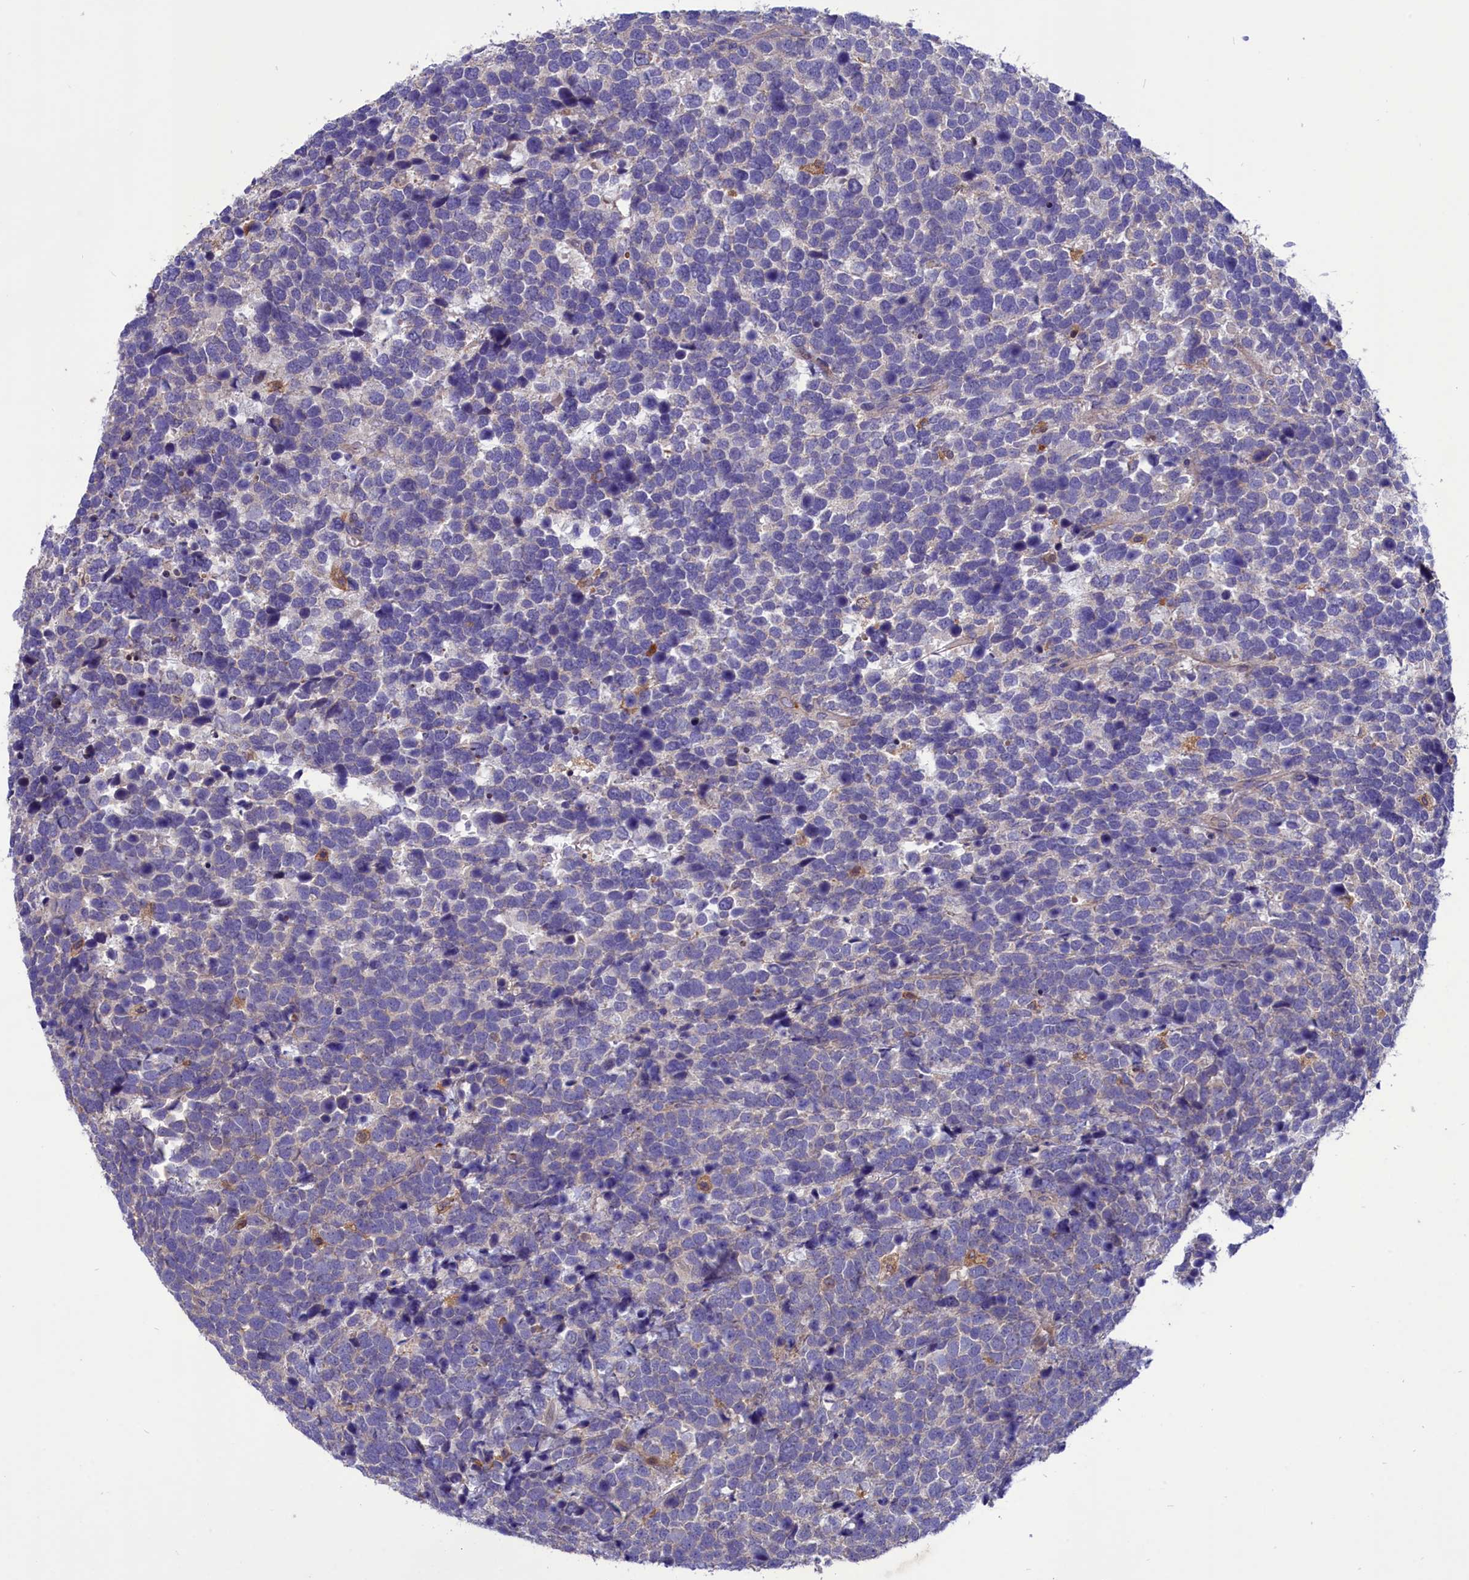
{"staining": {"intensity": "weak", "quantity": "25%-75%", "location": "cytoplasmic/membranous"}, "tissue": "urothelial cancer", "cell_type": "Tumor cells", "image_type": "cancer", "snomed": [{"axis": "morphology", "description": "Urothelial carcinoma, High grade"}, {"axis": "topography", "description": "Urinary bladder"}], "caption": "Protein expression analysis of human urothelial cancer reveals weak cytoplasmic/membranous expression in approximately 25%-75% of tumor cells.", "gene": "AMDHD2", "patient": {"sex": "female", "age": 82}}